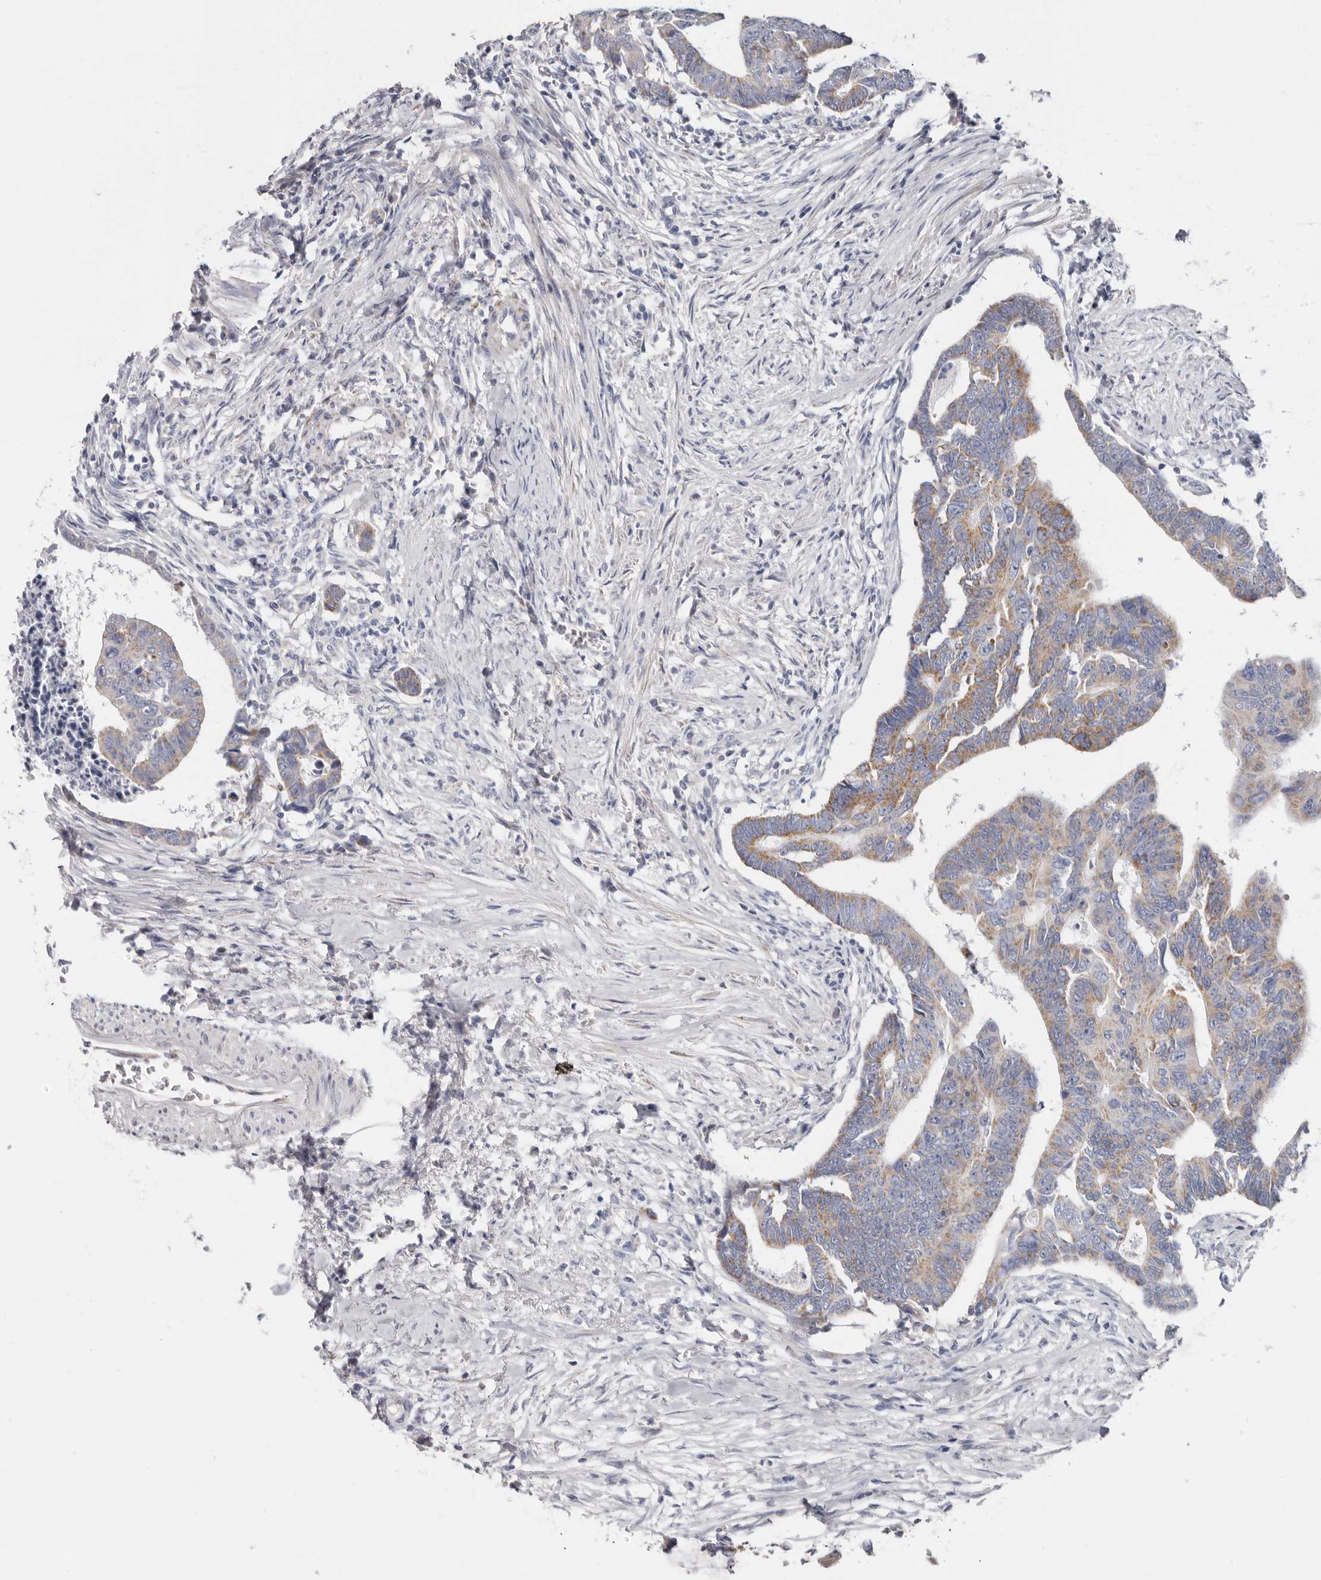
{"staining": {"intensity": "weak", "quantity": "25%-75%", "location": "cytoplasmic/membranous"}, "tissue": "colorectal cancer", "cell_type": "Tumor cells", "image_type": "cancer", "snomed": [{"axis": "morphology", "description": "Adenocarcinoma, NOS"}, {"axis": "topography", "description": "Rectum"}], "caption": "An image of colorectal adenocarcinoma stained for a protein reveals weak cytoplasmic/membranous brown staining in tumor cells.", "gene": "RSPO2", "patient": {"sex": "female", "age": 65}}